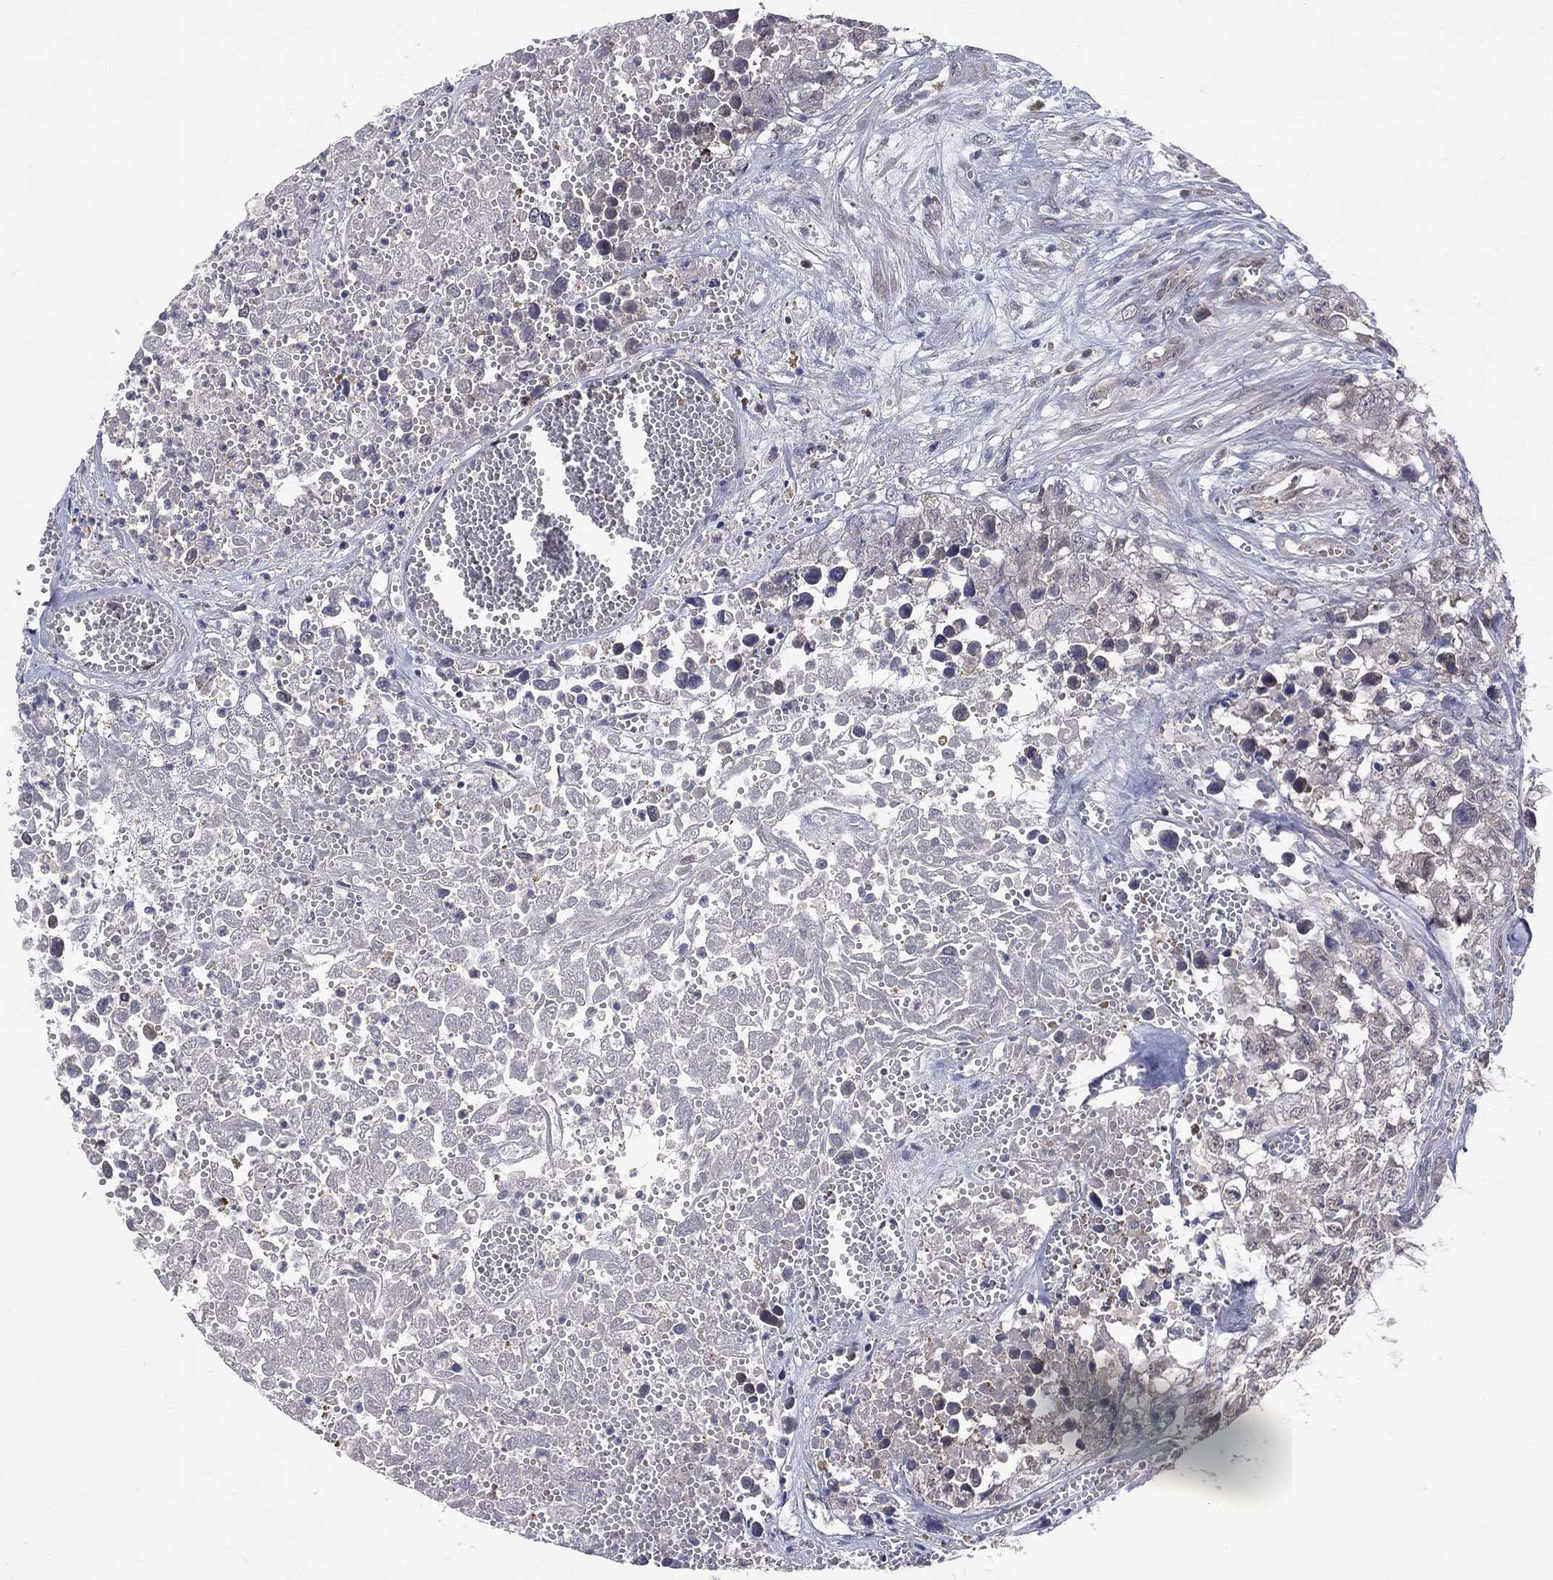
{"staining": {"intensity": "negative", "quantity": "none", "location": "none"}, "tissue": "testis cancer", "cell_type": "Tumor cells", "image_type": "cancer", "snomed": [{"axis": "morphology", "description": "Seminoma, NOS"}, {"axis": "morphology", "description": "Carcinoma, Embryonal, NOS"}, {"axis": "topography", "description": "Testis"}], "caption": "A high-resolution micrograph shows immunohistochemistry staining of embryonal carcinoma (testis), which shows no significant positivity in tumor cells.", "gene": "DLG4", "patient": {"sex": "male", "age": 22}}